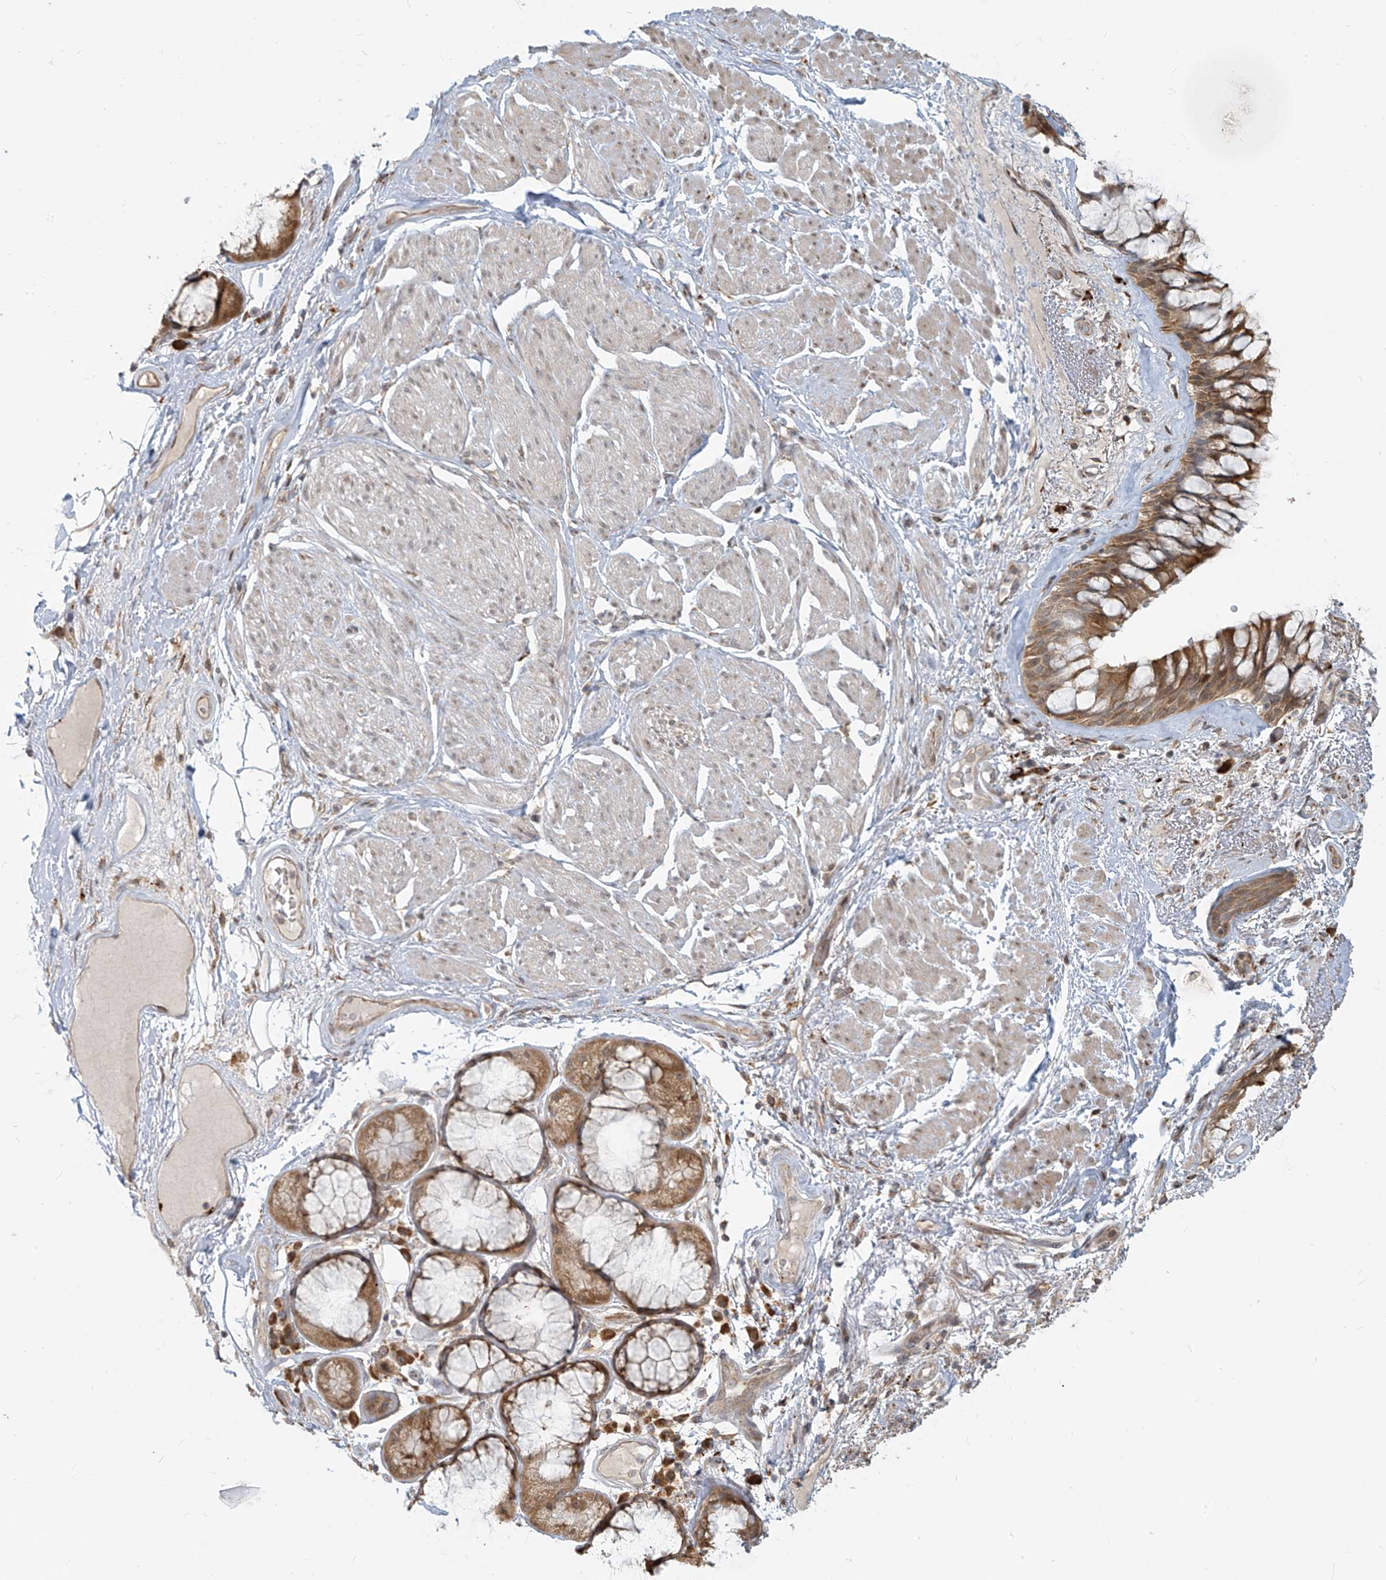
{"staining": {"intensity": "moderate", "quantity": "<25%", "location": "cytoplasmic/membranous"}, "tissue": "adipose tissue", "cell_type": "Adipocytes", "image_type": "normal", "snomed": [{"axis": "morphology", "description": "Normal tissue, NOS"}, {"axis": "topography", "description": "Bronchus"}], "caption": "About <25% of adipocytes in normal human adipose tissue show moderate cytoplasmic/membranous protein positivity as visualized by brown immunohistochemical staining.", "gene": "PLEKHM3", "patient": {"sex": "male", "age": 66}}